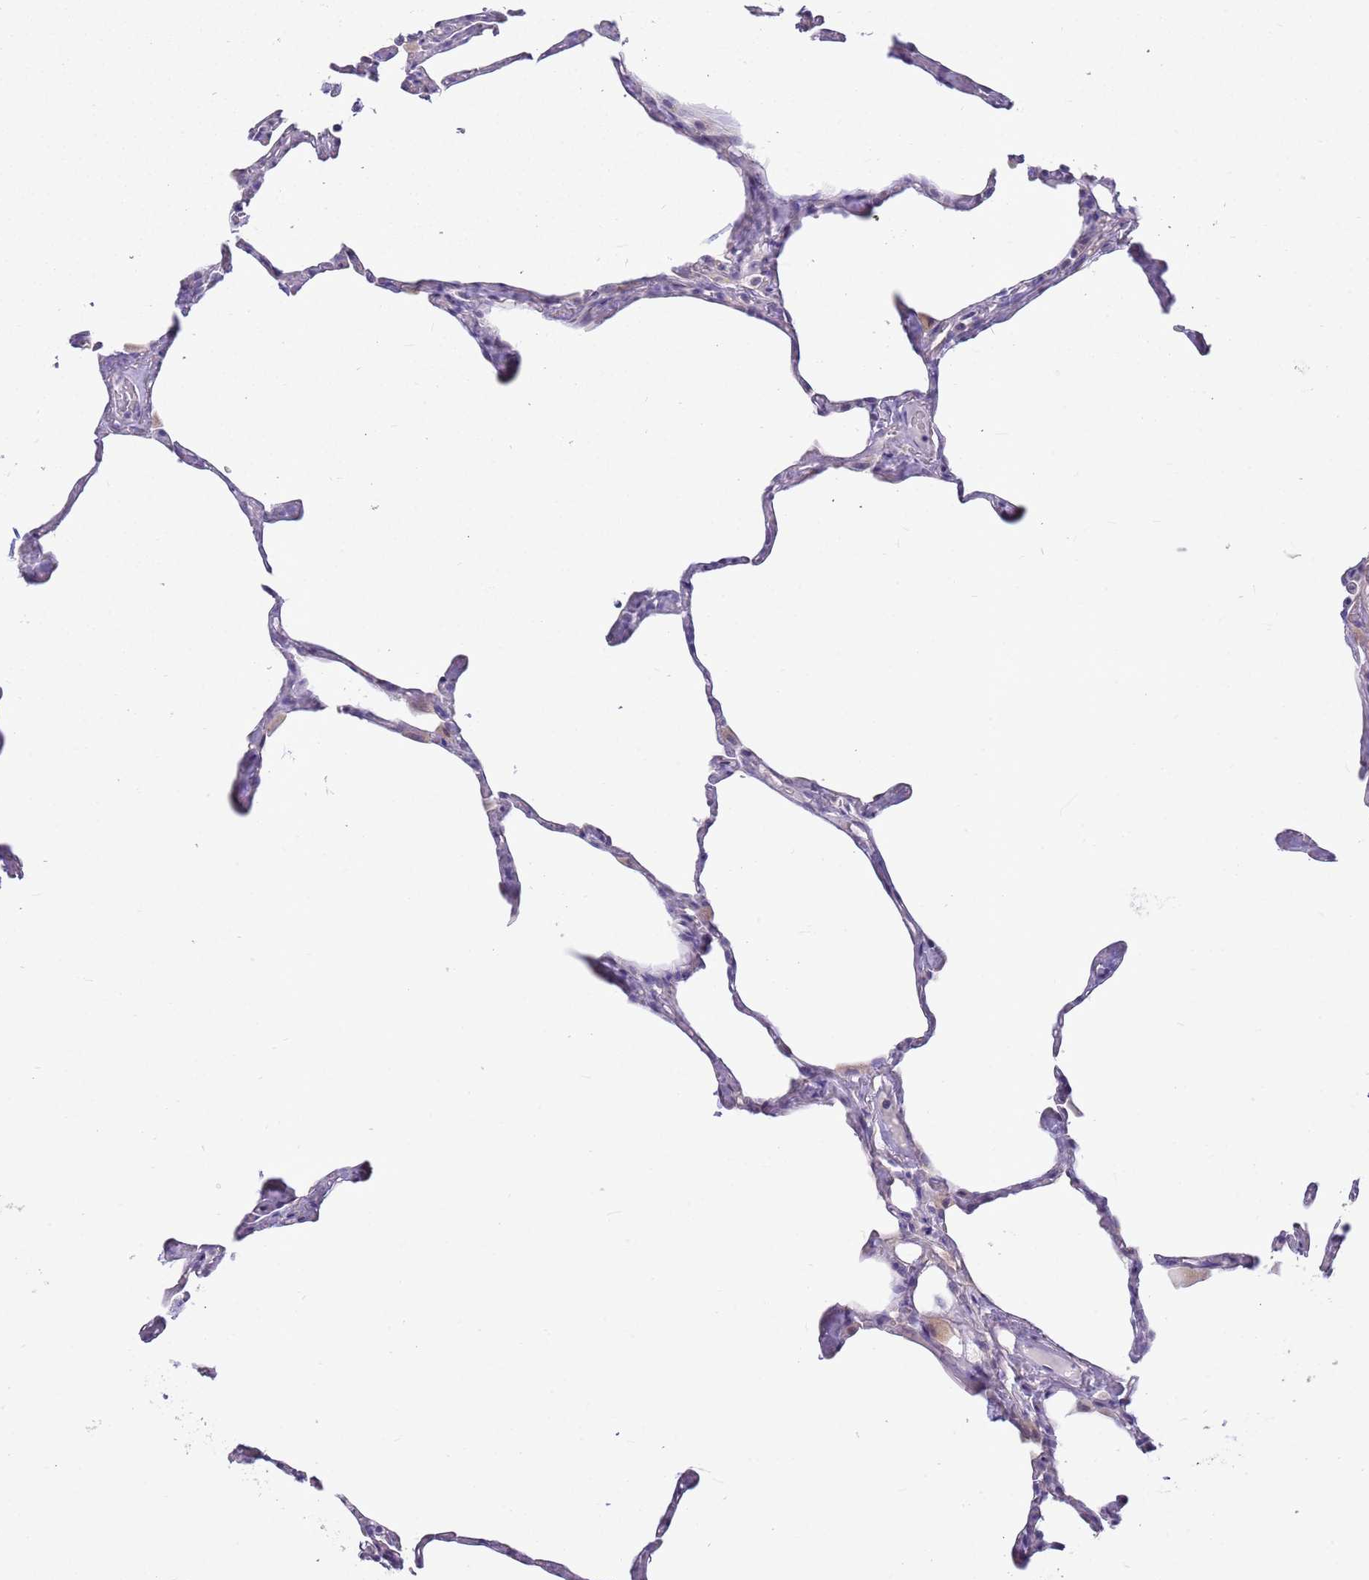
{"staining": {"intensity": "negative", "quantity": "none", "location": "none"}, "tissue": "lung", "cell_type": "Alveolar cells", "image_type": "normal", "snomed": [{"axis": "morphology", "description": "Normal tissue, NOS"}, {"axis": "topography", "description": "Lung"}], "caption": "Immunohistochemistry (IHC) image of benign lung stained for a protein (brown), which displays no expression in alveolar cells.", "gene": "BRMS1L", "patient": {"sex": "male", "age": 65}}